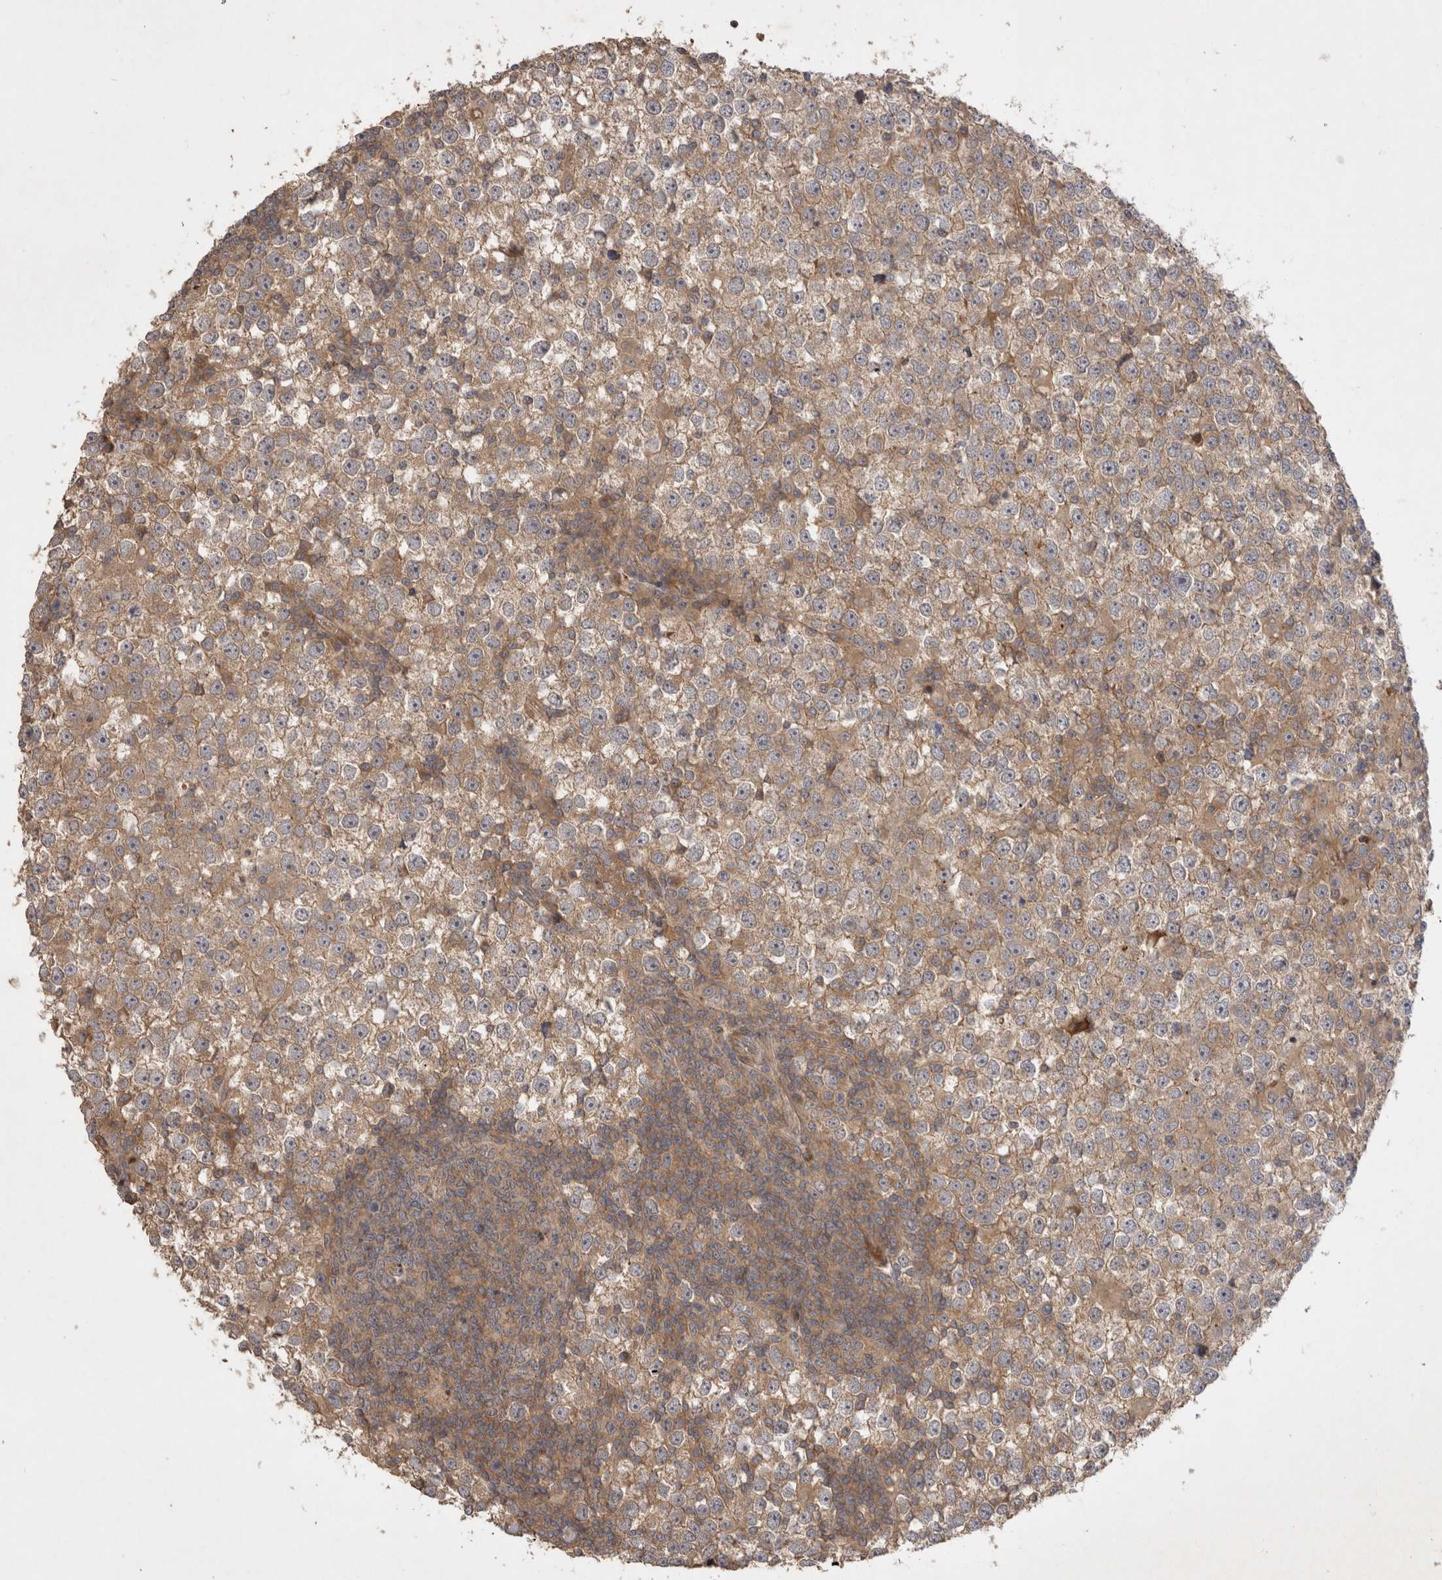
{"staining": {"intensity": "weak", "quantity": ">75%", "location": "cytoplasmic/membranous"}, "tissue": "testis cancer", "cell_type": "Tumor cells", "image_type": "cancer", "snomed": [{"axis": "morphology", "description": "Seminoma, NOS"}, {"axis": "topography", "description": "Testis"}], "caption": "Protein staining by immunohistochemistry (IHC) demonstrates weak cytoplasmic/membranous positivity in about >75% of tumor cells in seminoma (testis). (IHC, brightfield microscopy, high magnification).", "gene": "PPP1R42", "patient": {"sex": "male", "age": 65}}